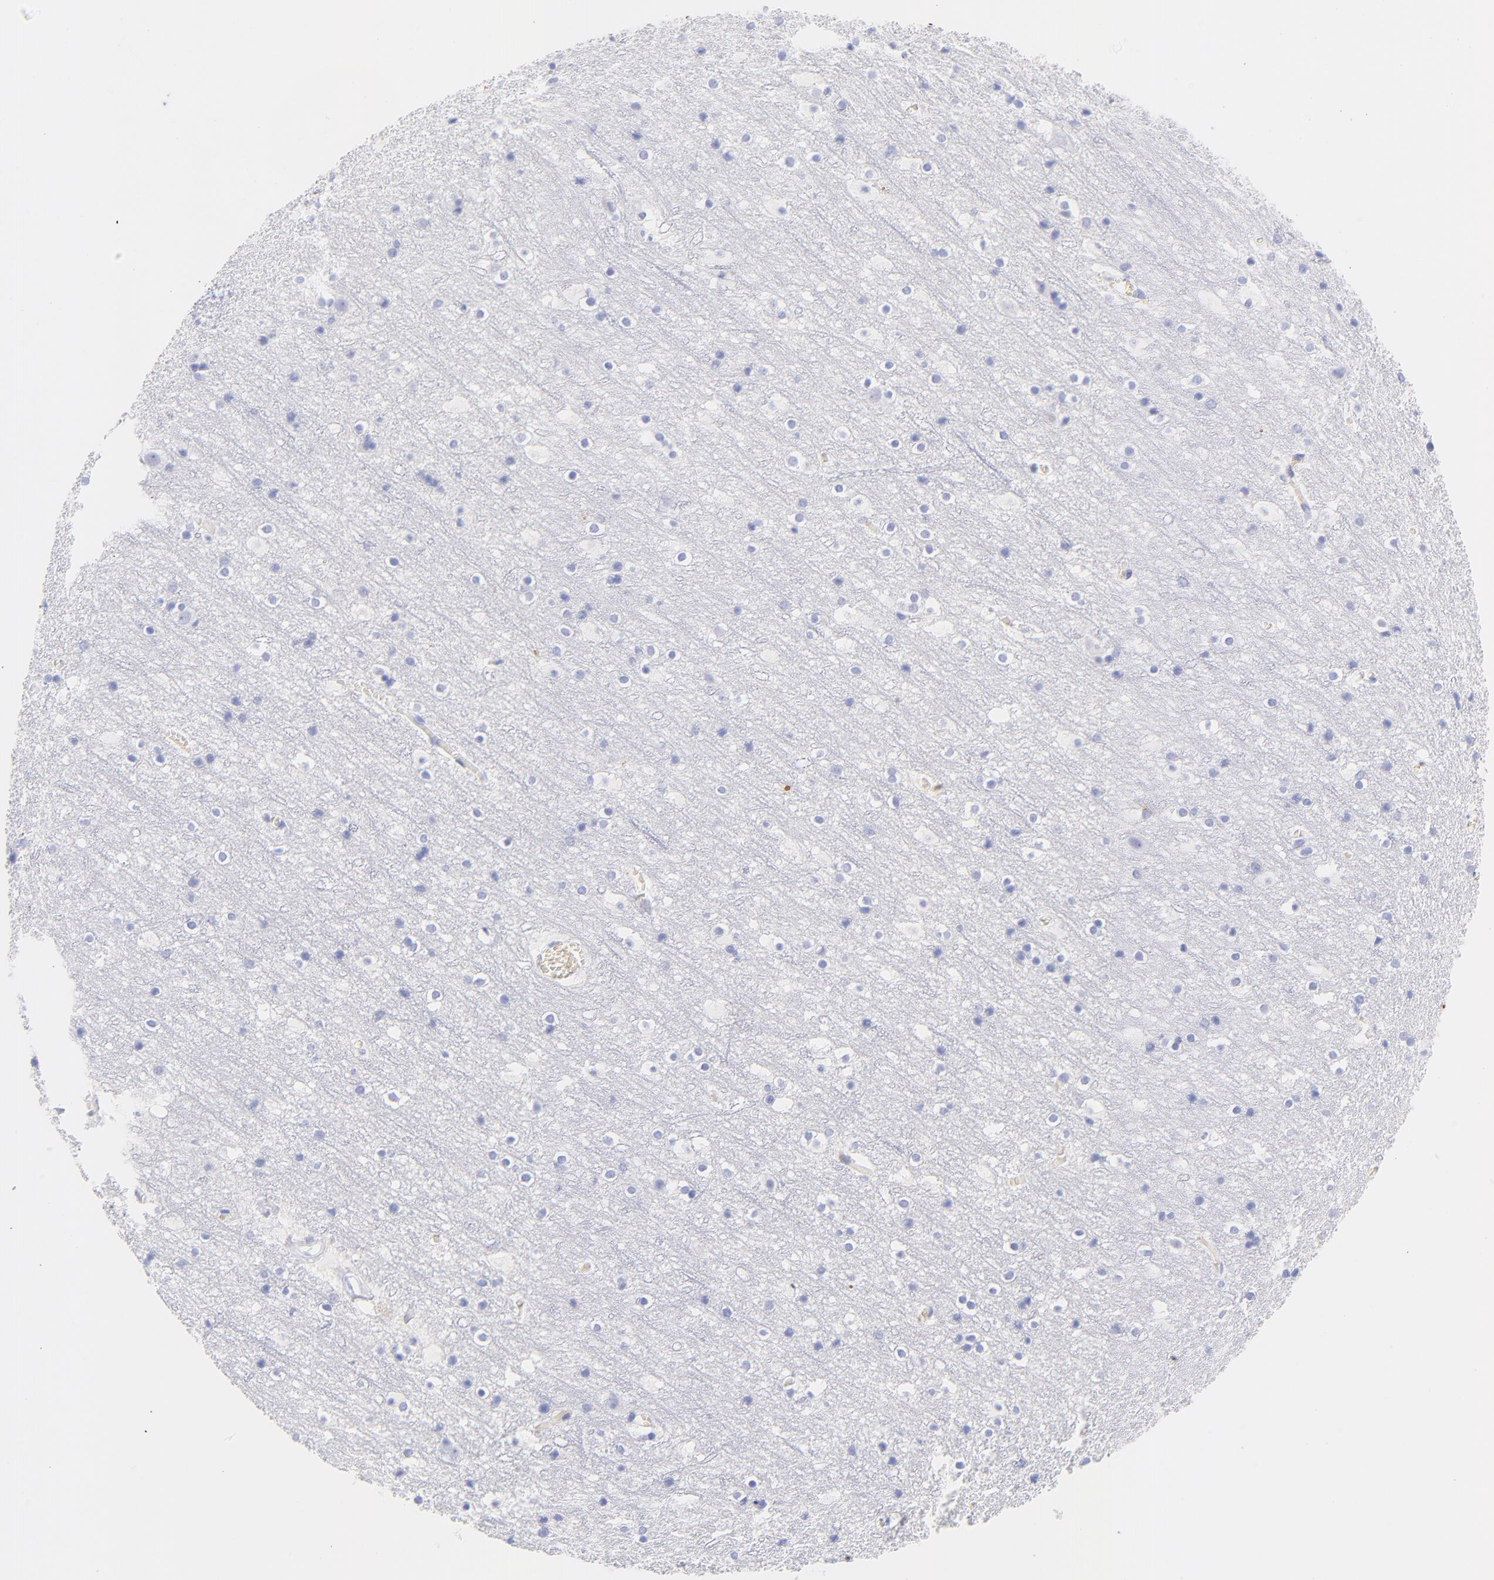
{"staining": {"intensity": "negative", "quantity": "none", "location": "none"}, "tissue": "cerebral cortex", "cell_type": "Endothelial cells", "image_type": "normal", "snomed": [{"axis": "morphology", "description": "Normal tissue, NOS"}, {"axis": "topography", "description": "Cerebral cortex"}], "caption": "DAB (3,3'-diaminobenzidine) immunohistochemical staining of unremarkable cerebral cortex demonstrates no significant staining in endothelial cells.", "gene": "FRMPD3", "patient": {"sex": "male", "age": 45}}